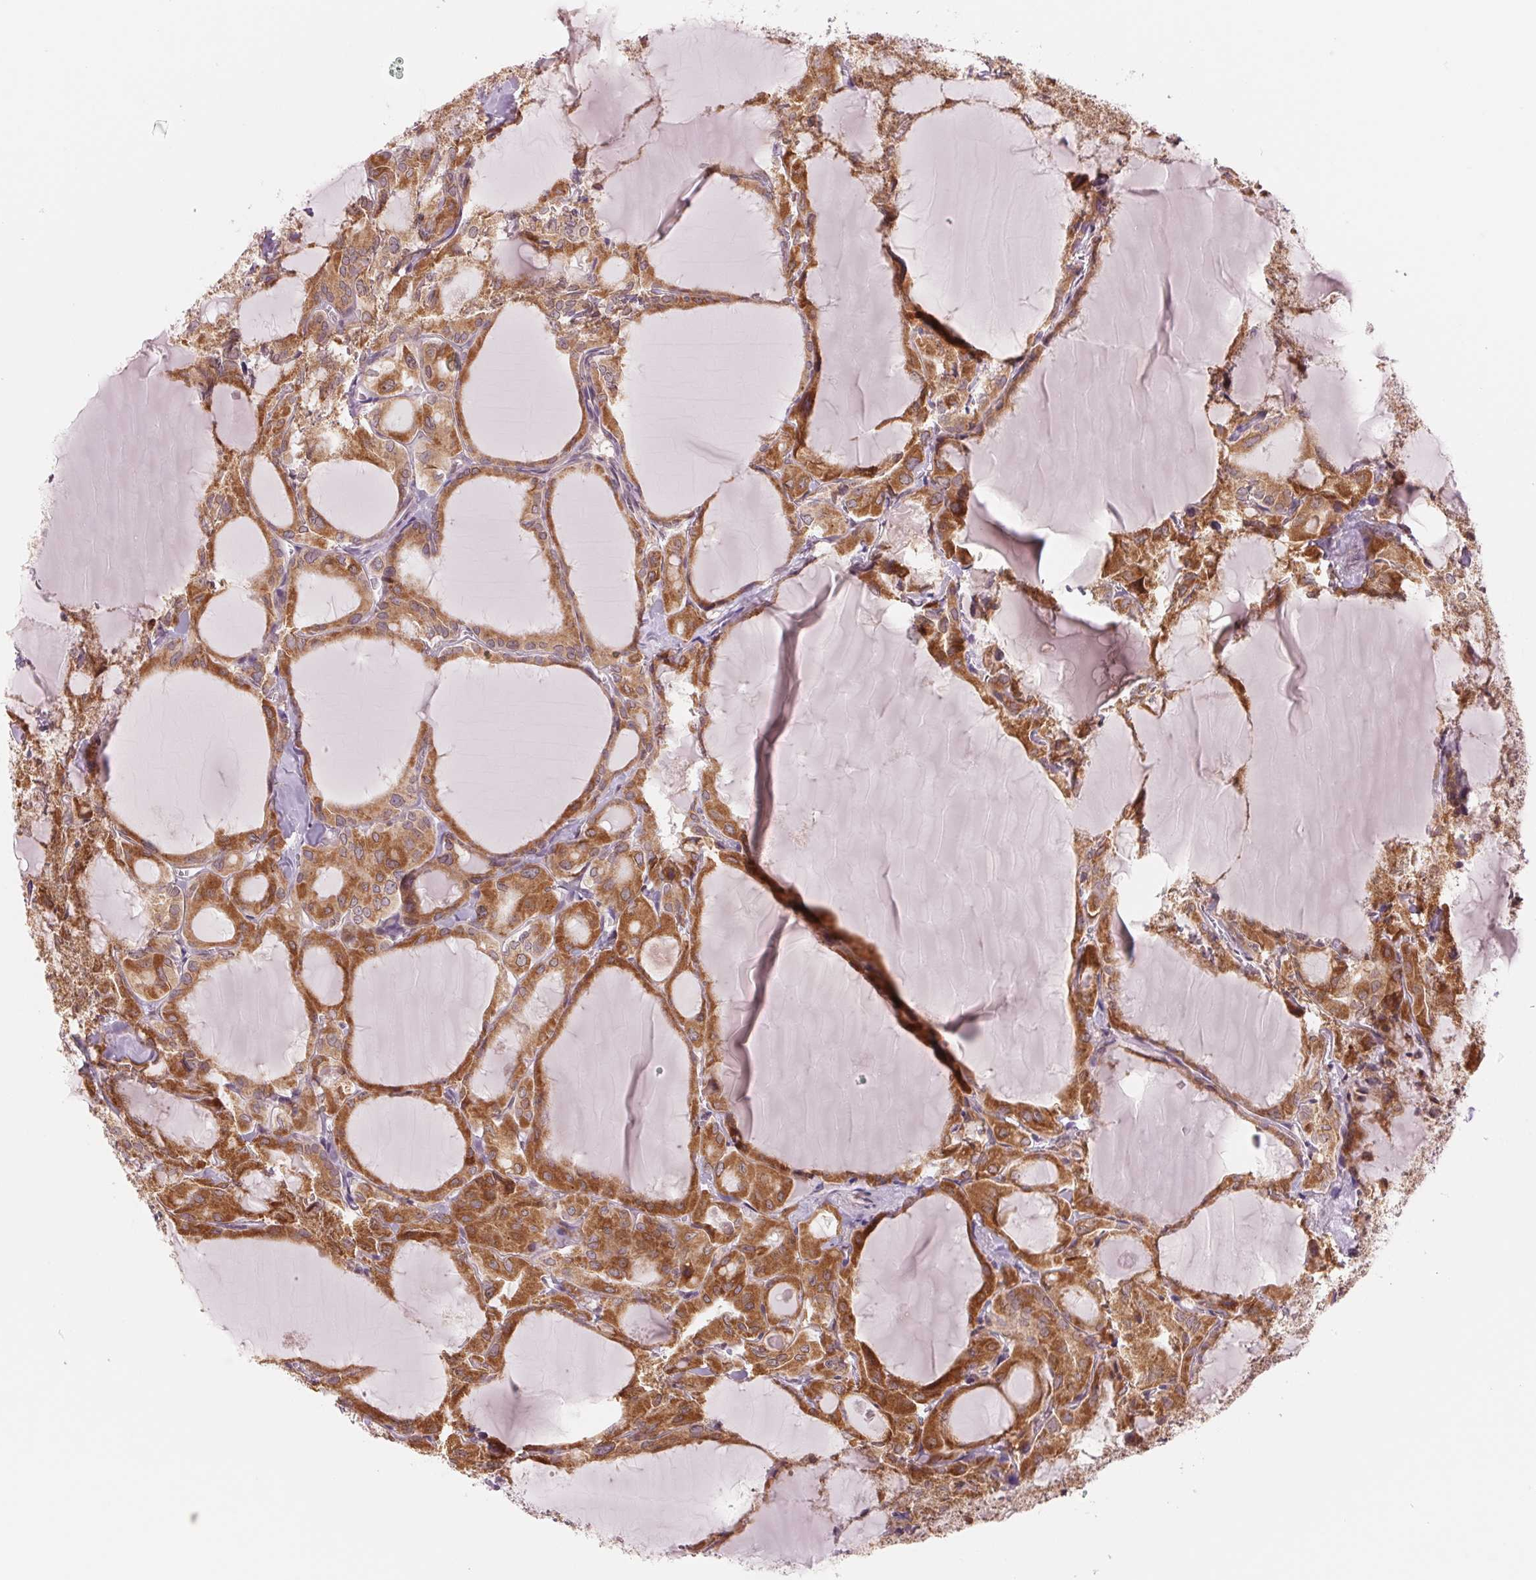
{"staining": {"intensity": "moderate", "quantity": ">75%", "location": "cytoplasmic/membranous"}, "tissue": "thyroid cancer", "cell_type": "Tumor cells", "image_type": "cancer", "snomed": [{"axis": "morphology", "description": "Papillary adenocarcinoma, NOS"}, {"axis": "topography", "description": "Thyroid gland"}], "caption": "High-magnification brightfield microscopy of thyroid cancer (papillary adenocarcinoma) stained with DAB (brown) and counterstained with hematoxylin (blue). tumor cells exhibit moderate cytoplasmic/membranous positivity is identified in about>75% of cells.", "gene": "TECR", "patient": {"sex": "male", "age": 87}}